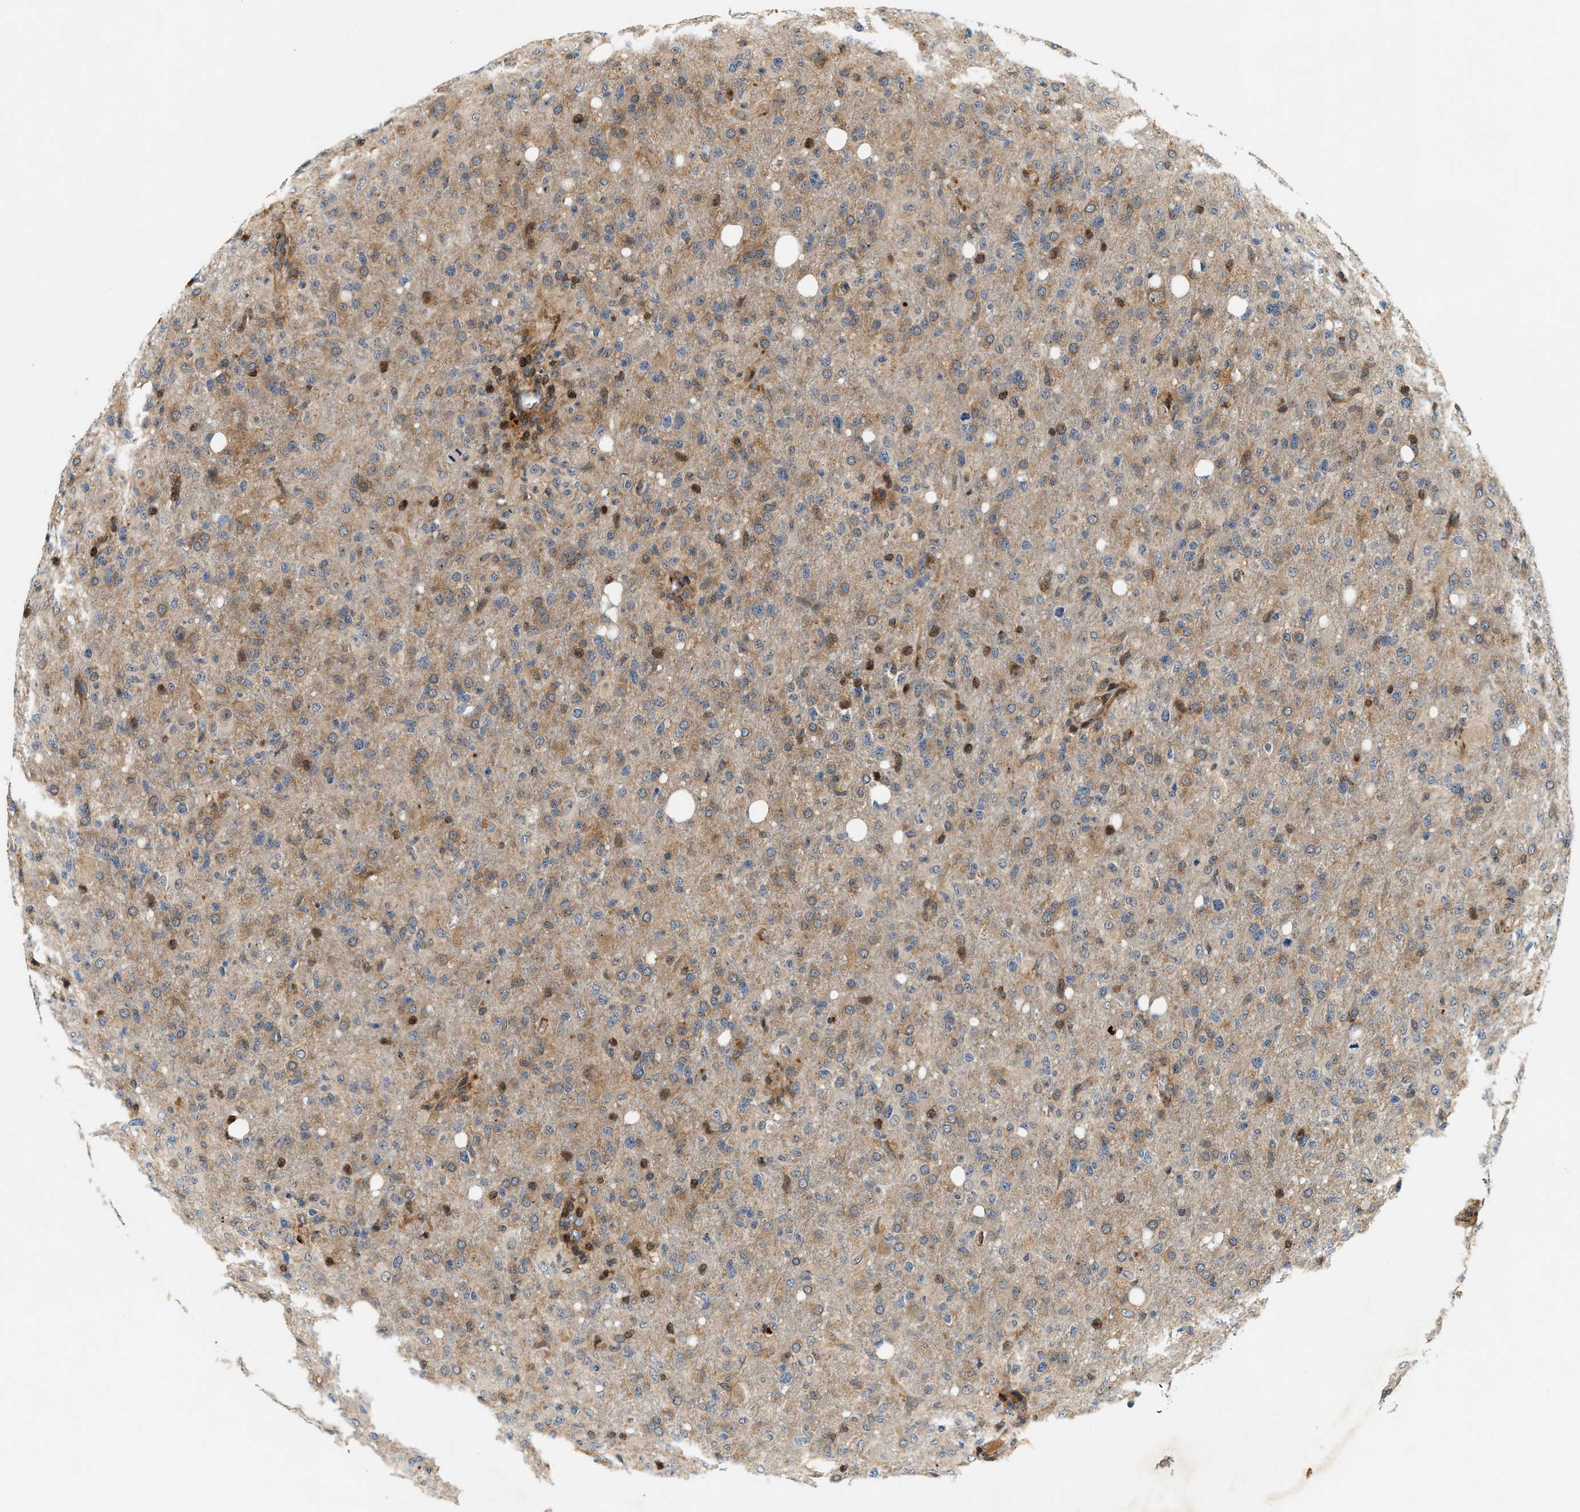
{"staining": {"intensity": "moderate", "quantity": "25%-75%", "location": "cytoplasmic/membranous"}, "tissue": "glioma", "cell_type": "Tumor cells", "image_type": "cancer", "snomed": [{"axis": "morphology", "description": "Glioma, malignant, High grade"}, {"axis": "topography", "description": "Brain"}], "caption": "About 25%-75% of tumor cells in human glioma show moderate cytoplasmic/membranous protein expression as visualized by brown immunohistochemical staining.", "gene": "SAMD9", "patient": {"sex": "female", "age": 57}}